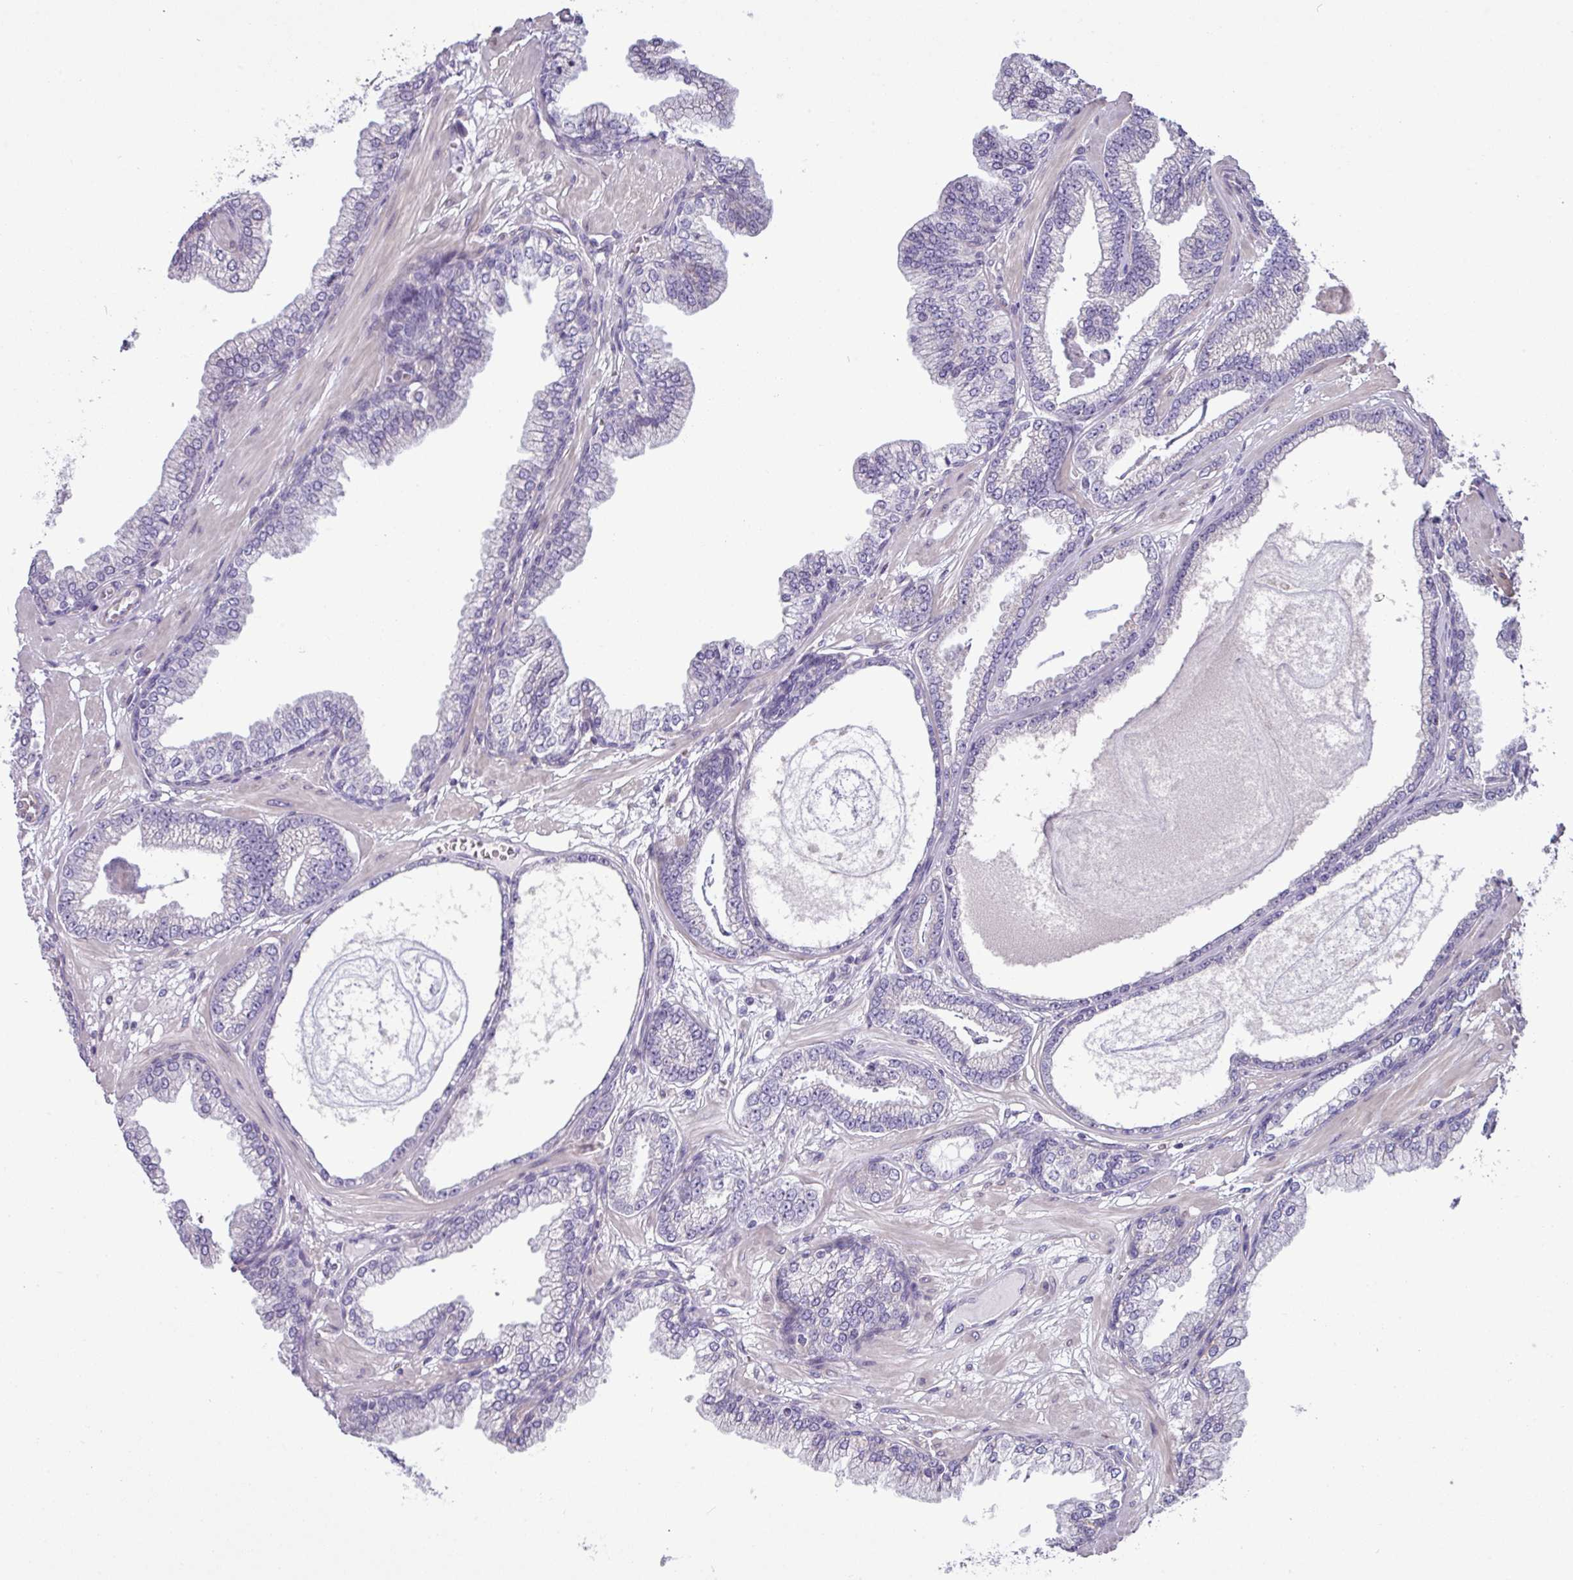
{"staining": {"intensity": "negative", "quantity": "none", "location": "none"}, "tissue": "prostate cancer", "cell_type": "Tumor cells", "image_type": "cancer", "snomed": [{"axis": "morphology", "description": "Adenocarcinoma, Low grade"}, {"axis": "topography", "description": "Prostate"}], "caption": "A histopathology image of human prostate low-grade adenocarcinoma is negative for staining in tumor cells.", "gene": "IRGC", "patient": {"sex": "male", "age": 64}}